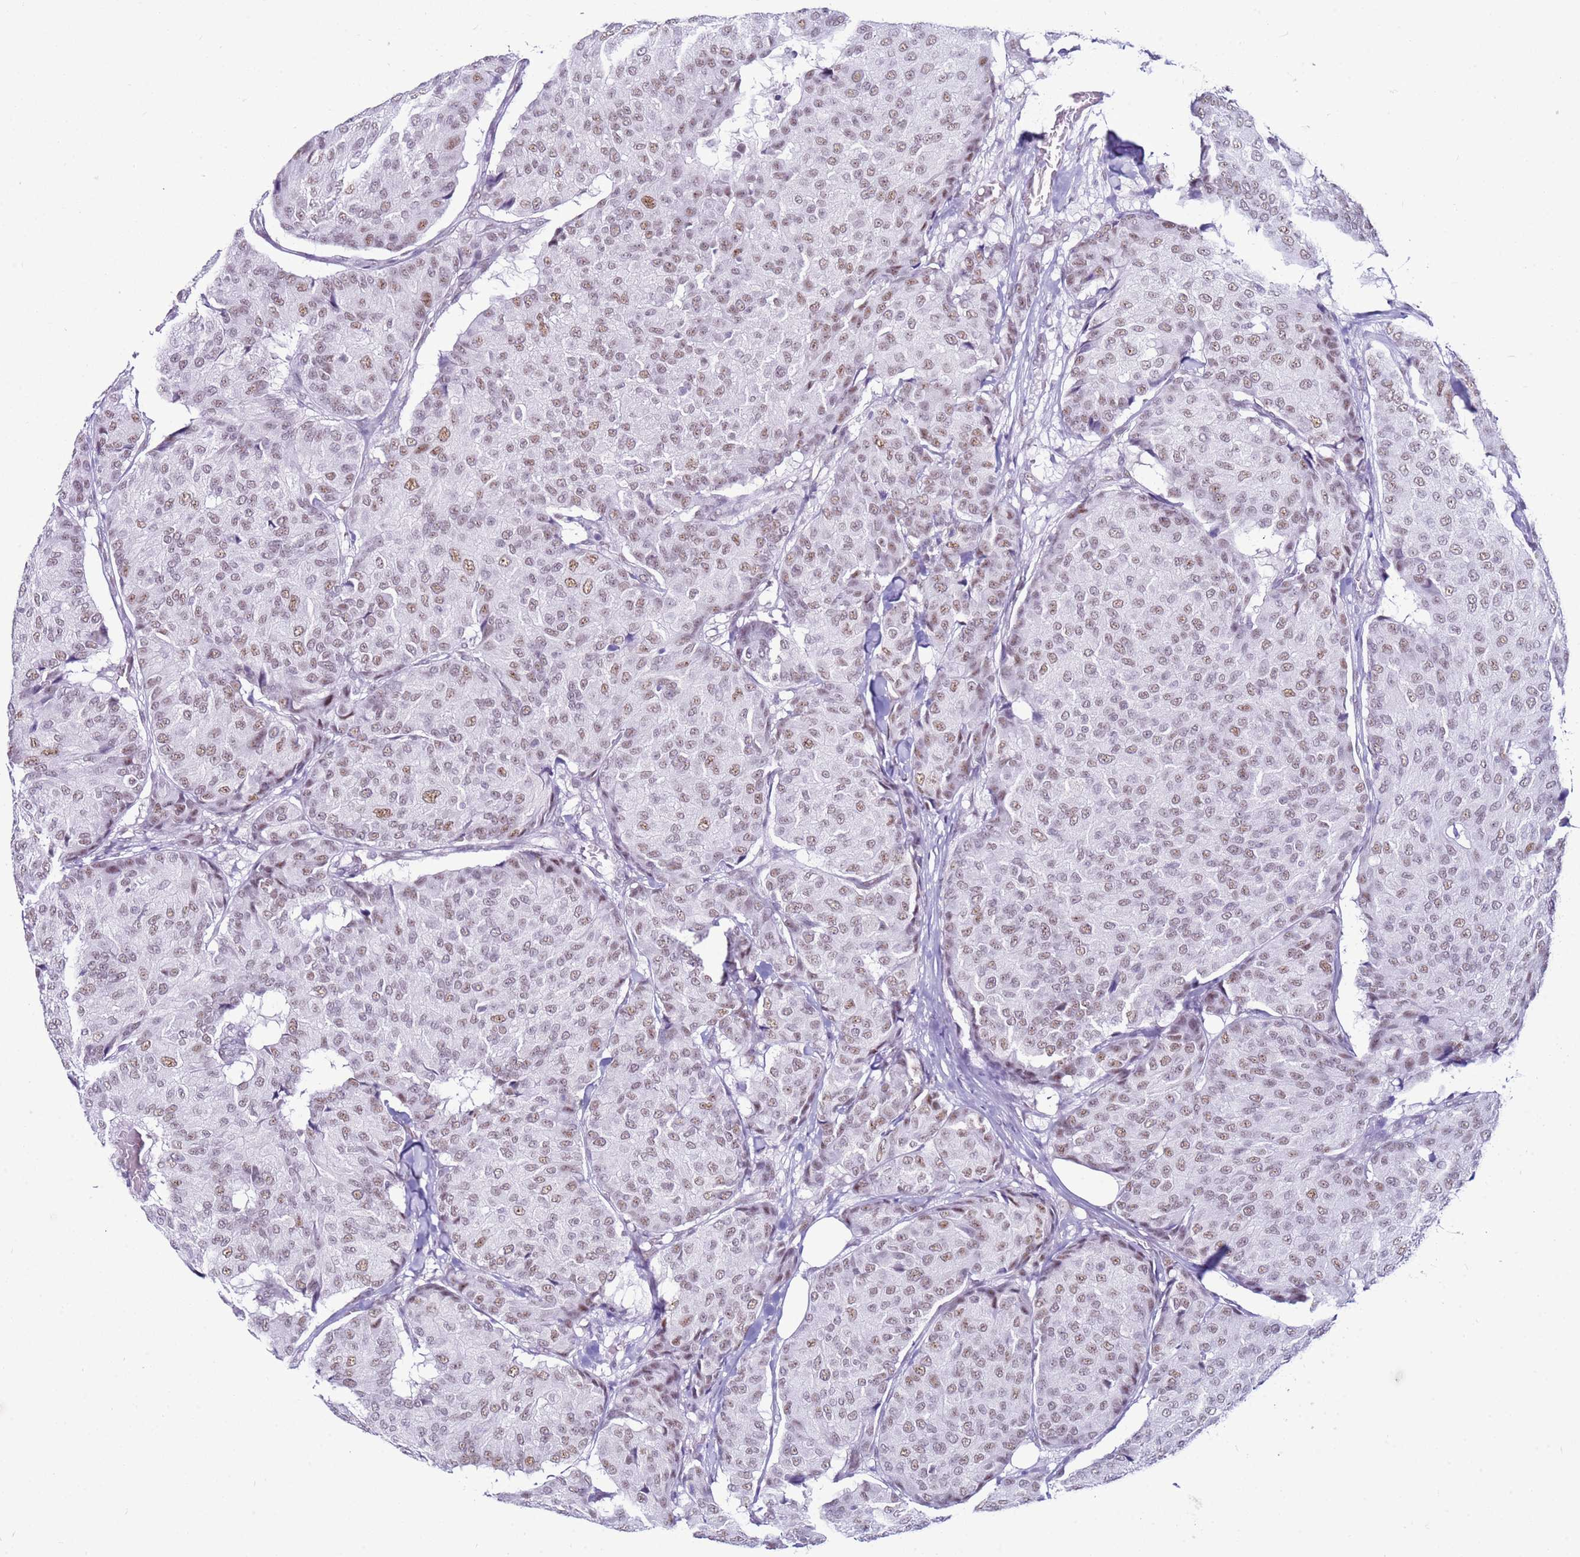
{"staining": {"intensity": "moderate", "quantity": ">75%", "location": "nuclear"}, "tissue": "breast cancer", "cell_type": "Tumor cells", "image_type": "cancer", "snomed": [{"axis": "morphology", "description": "Duct carcinoma"}, {"axis": "topography", "description": "Breast"}], "caption": "This micrograph reveals invasive ductal carcinoma (breast) stained with immunohistochemistry to label a protein in brown. The nuclear of tumor cells show moderate positivity for the protein. Nuclei are counter-stained blue.", "gene": "DHX15", "patient": {"sex": "female", "age": 75}}